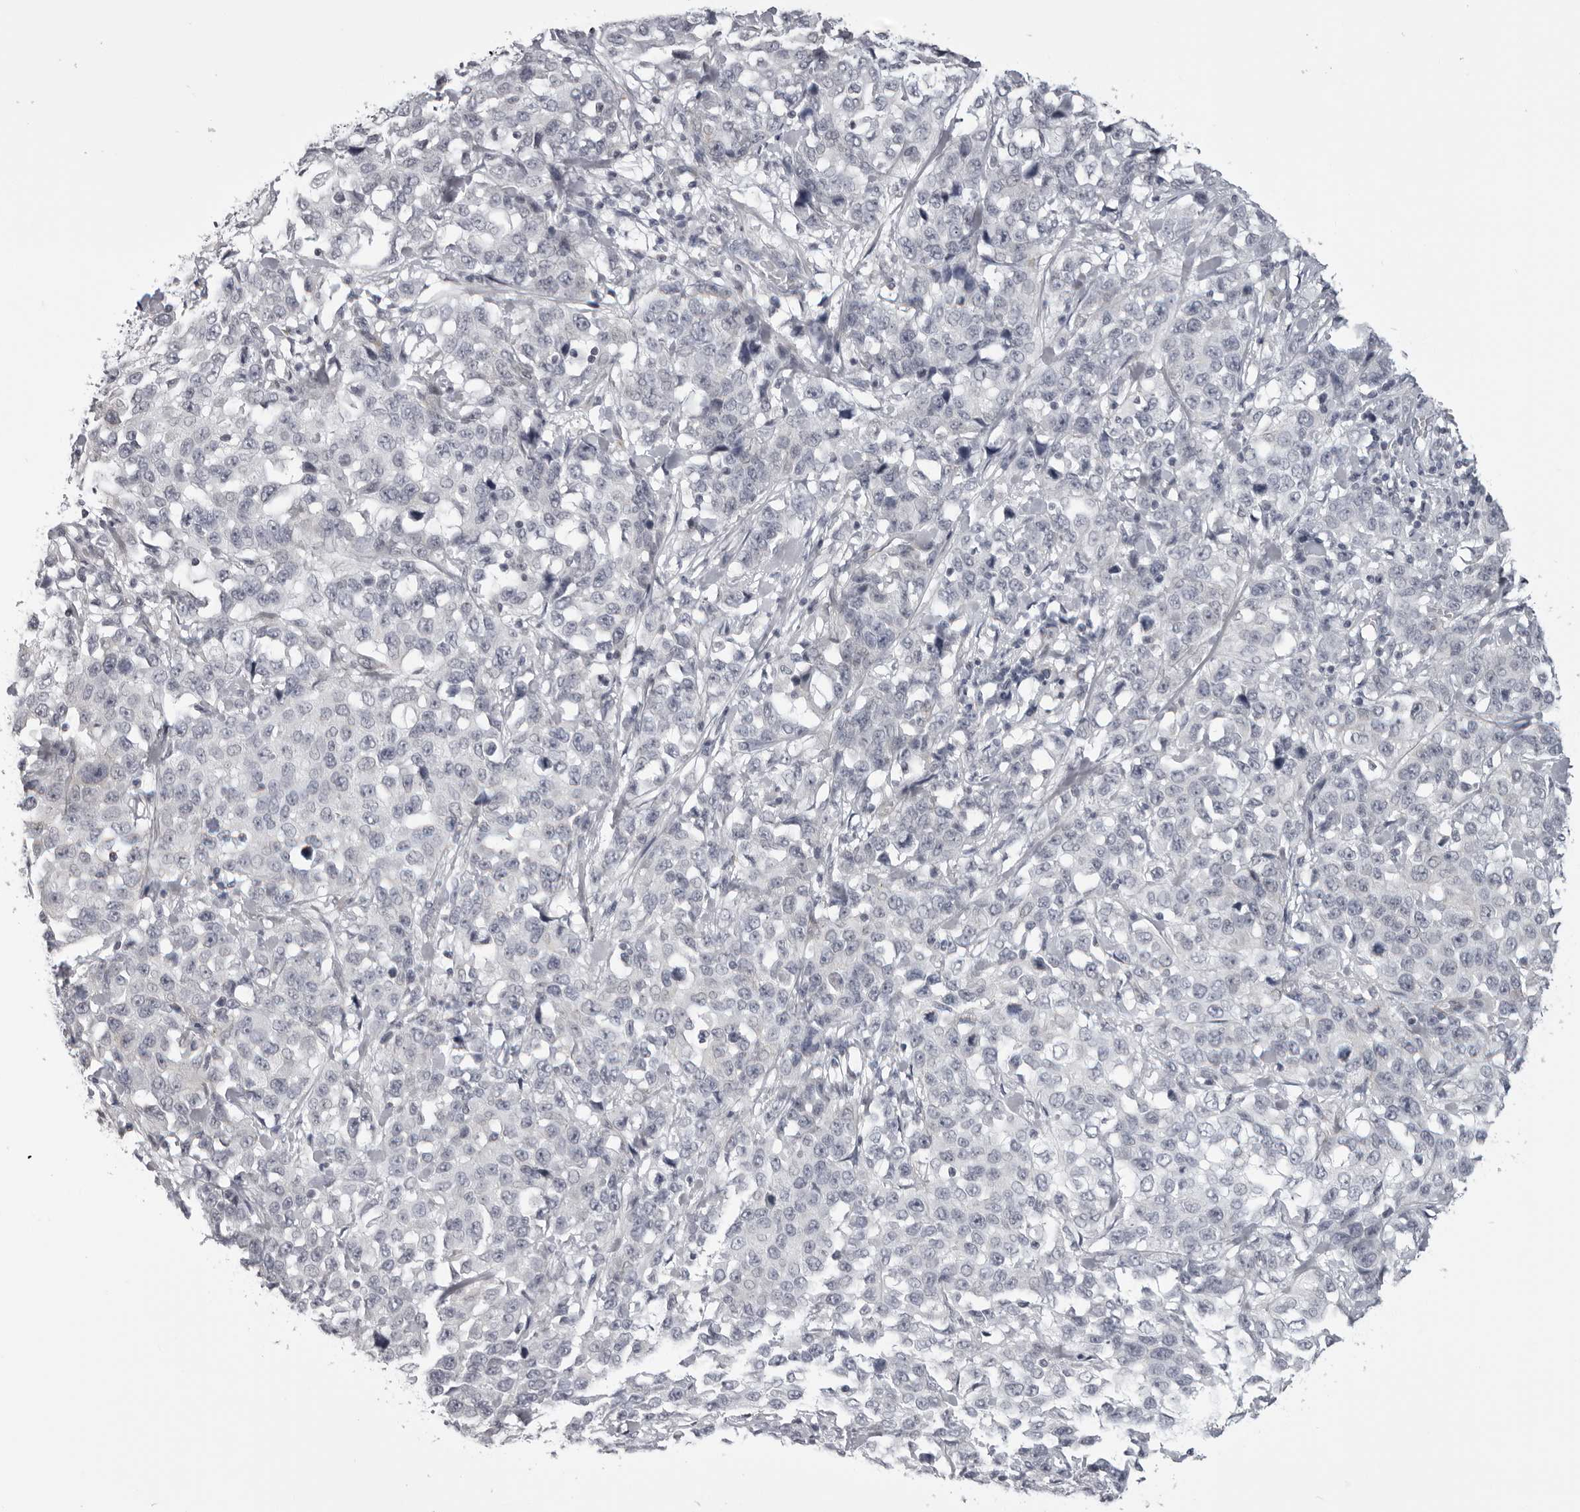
{"staining": {"intensity": "negative", "quantity": "none", "location": "none"}, "tissue": "stomach cancer", "cell_type": "Tumor cells", "image_type": "cancer", "snomed": [{"axis": "morphology", "description": "Normal tissue, NOS"}, {"axis": "morphology", "description": "Adenocarcinoma, NOS"}, {"axis": "topography", "description": "Stomach"}], "caption": "Tumor cells show no significant positivity in adenocarcinoma (stomach).", "gene": "DNALI1", "patient": {"sex": "male", "age": 48}}